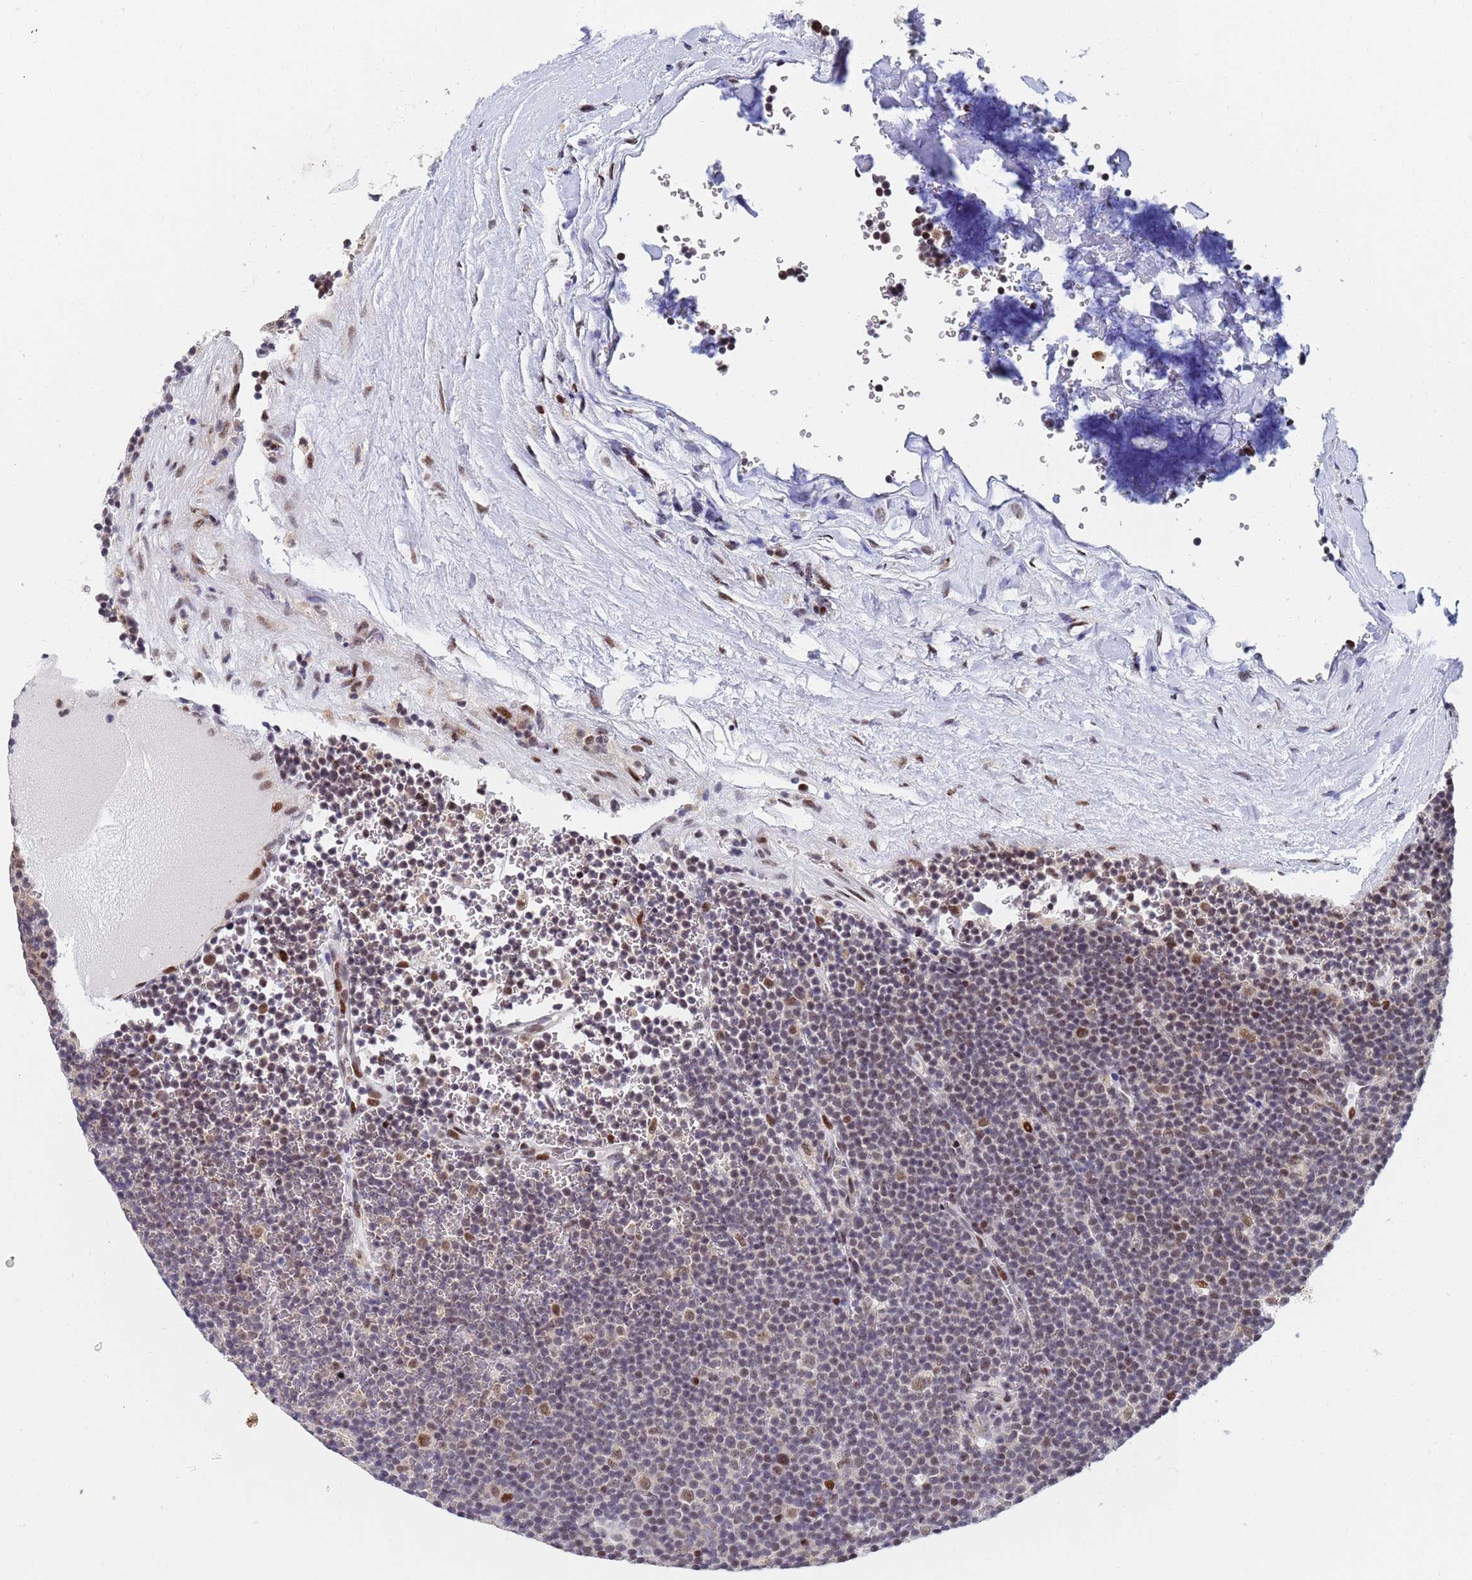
{"staining": {"intensity": "moderate", "quantity": "<25%", "location": "nuclear"}, "tissue": "lymphoma", "cell_type": "Tumor cells", "image_type": "cancer", "snomed": [{"axis": "morphology", "description": "Malignant lymphoma, non-Hodgkin's type, Low grade"}, {"axis": "topography", "description": "Lymph node"}], "caption": "Immunohistochemical staining of lymphoma reveals low levels of moderate nuclear staining in about <25% of tumor cells.", "gene": "AP5Z1", "patient": {"sex": "female", "age": 67}}